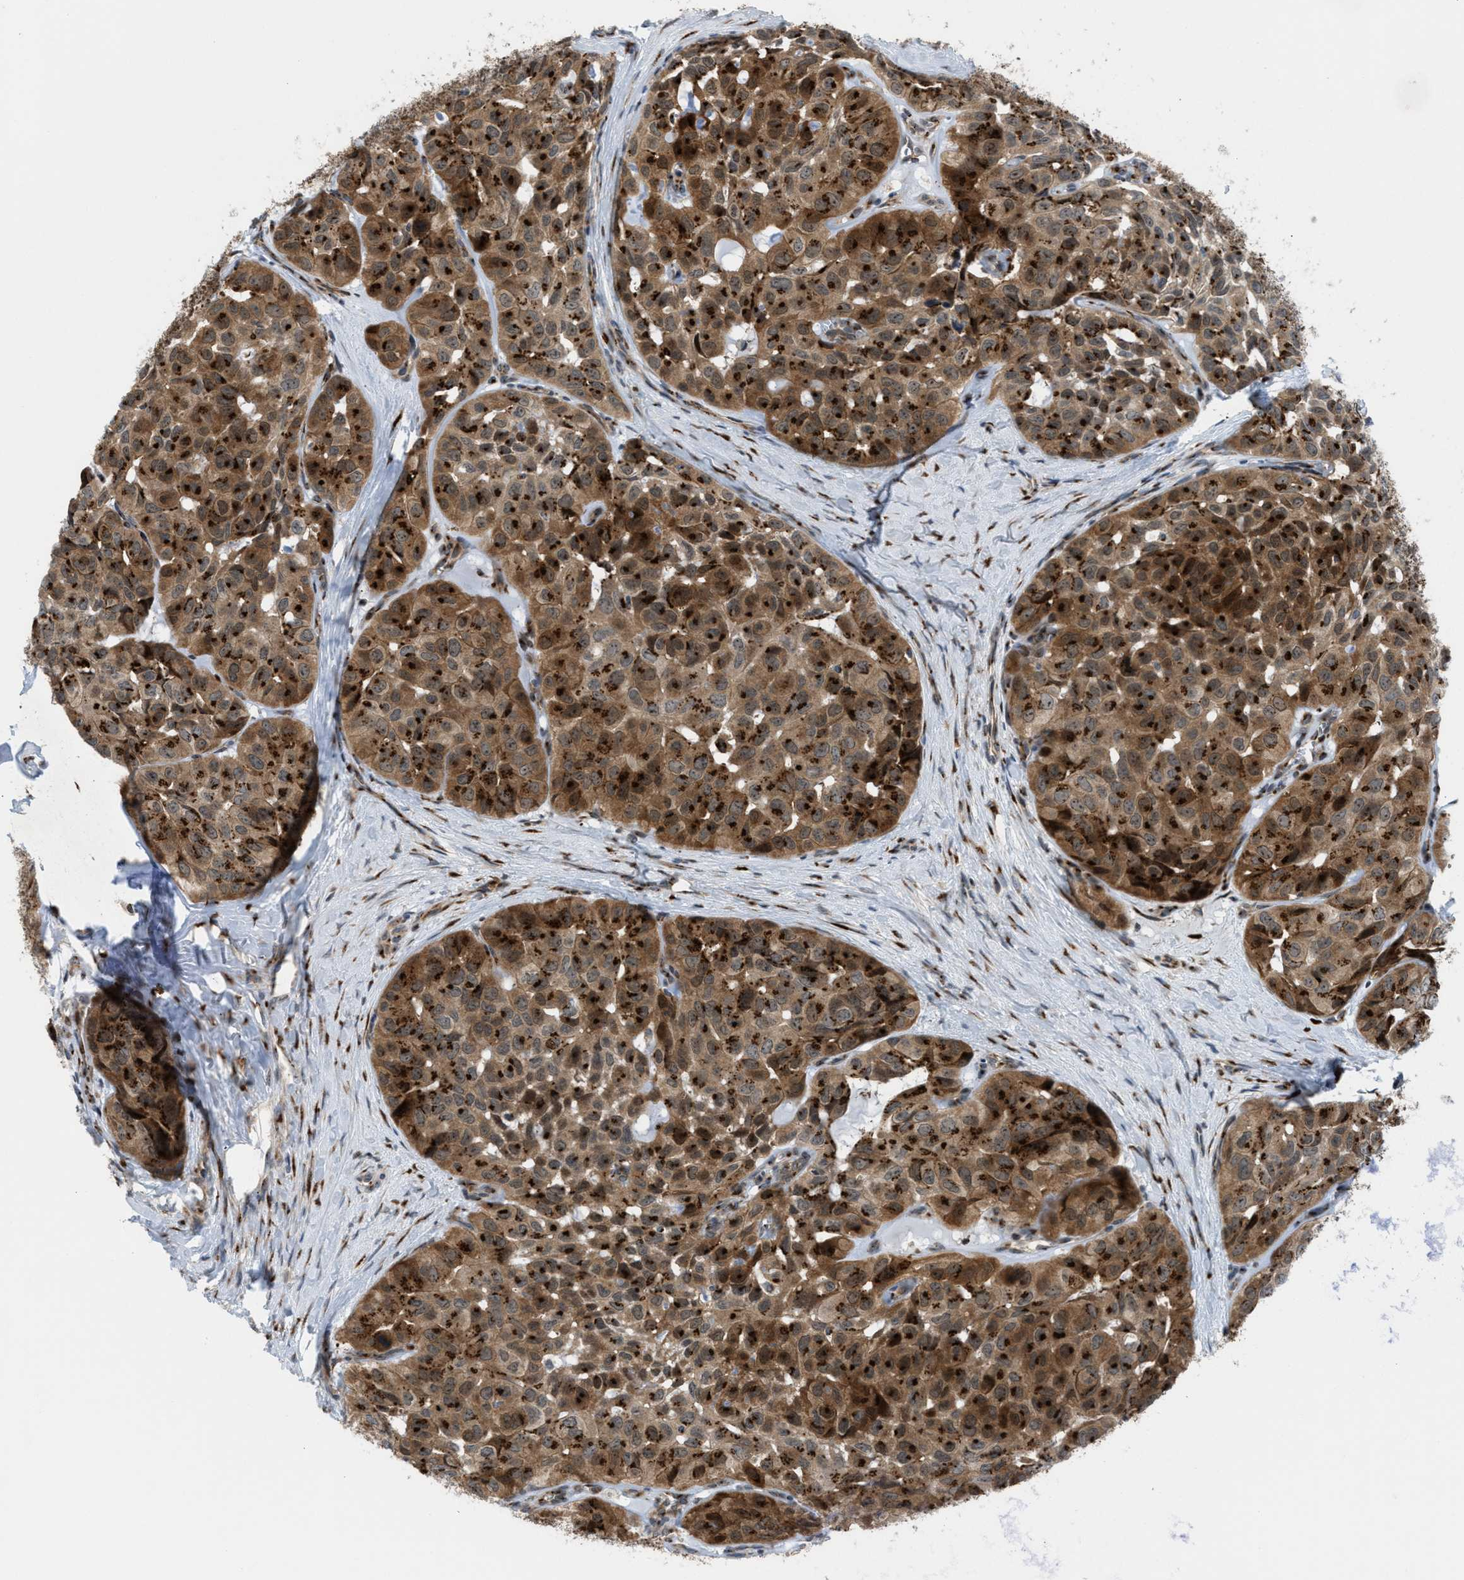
{"staining": {"intensity": "moderate", "quantity": ">75%", "location": "cytoplasmic/membranous"}, "tissue": "head and neck cancer", "cell_type": "Tumor cells", "image_type": "cancer", "snomed": [{"axis": "morphology", "description": "Adenocarcinoma, NOS"}, {"axis": "topography", "description": "Salivary gland, NOS"}, {"axis": "topography", "description": "Head-Neck"}], "caption": "Protein staining of head and neck cancer tissue exhibits moderate cytoplasmic/membranous positivity in about >75% of tumor cells.", "gene": "SLC38A10", "patient": {"sex": "female", "age": 76}}